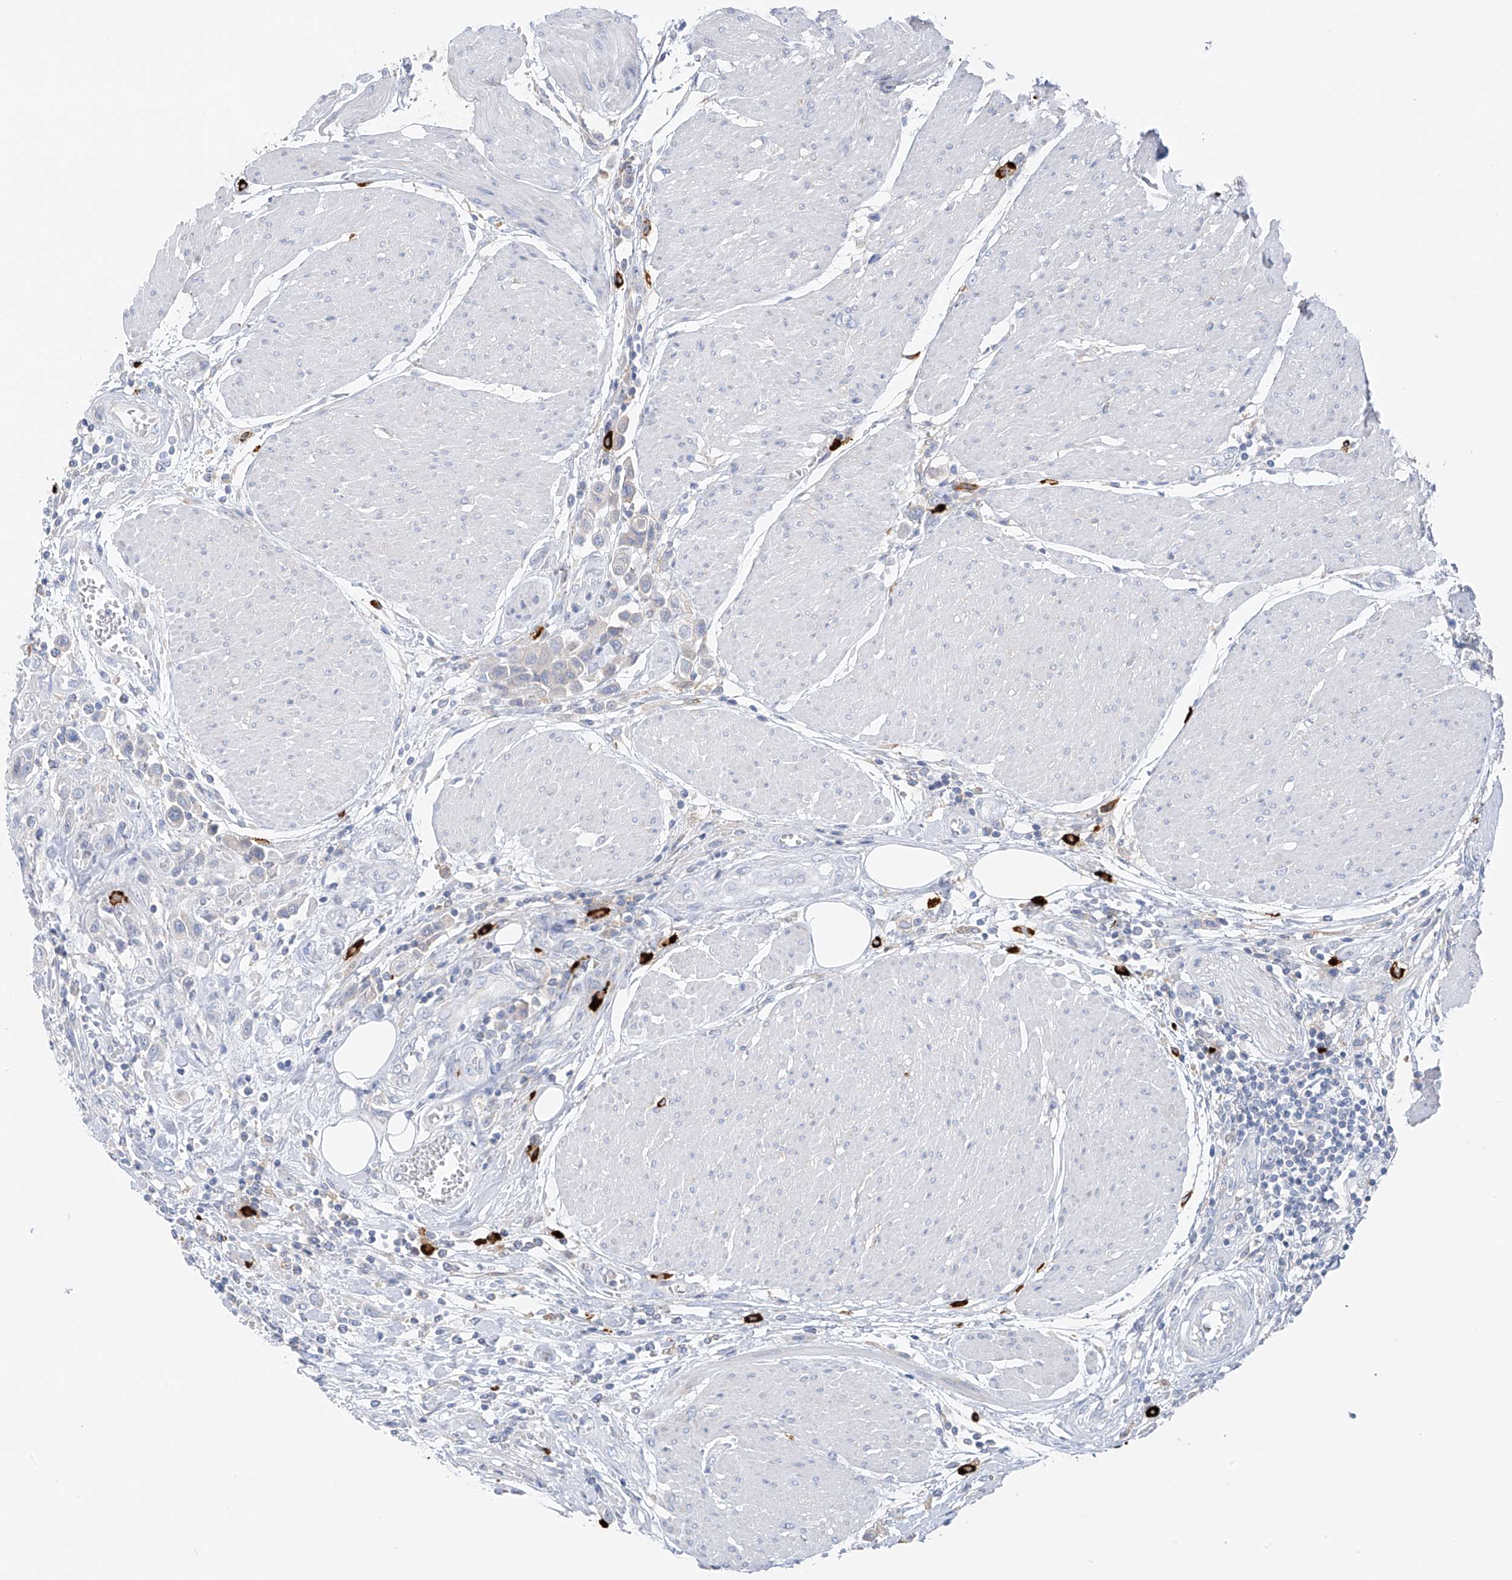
{"staining": {"intensity": "negative", "quantity": "none", "location": "none"}, "tissue": "urothelial cancer", "cell_type": "Tumor cells", "image_type": "cancer", "snomed": [{"axis": "morphology", "description": "Urothelial carcinoma, High grade"}, {"axis": "topography", "description": "Urinary bladder"}], "caption": "Immunohistochemical staining of human high-grade urothelial carcinoma demonstrates no significant expression in tumor cells.", "gene": "POMGNT2", "patient": {"sex": "male", "age": 50}}